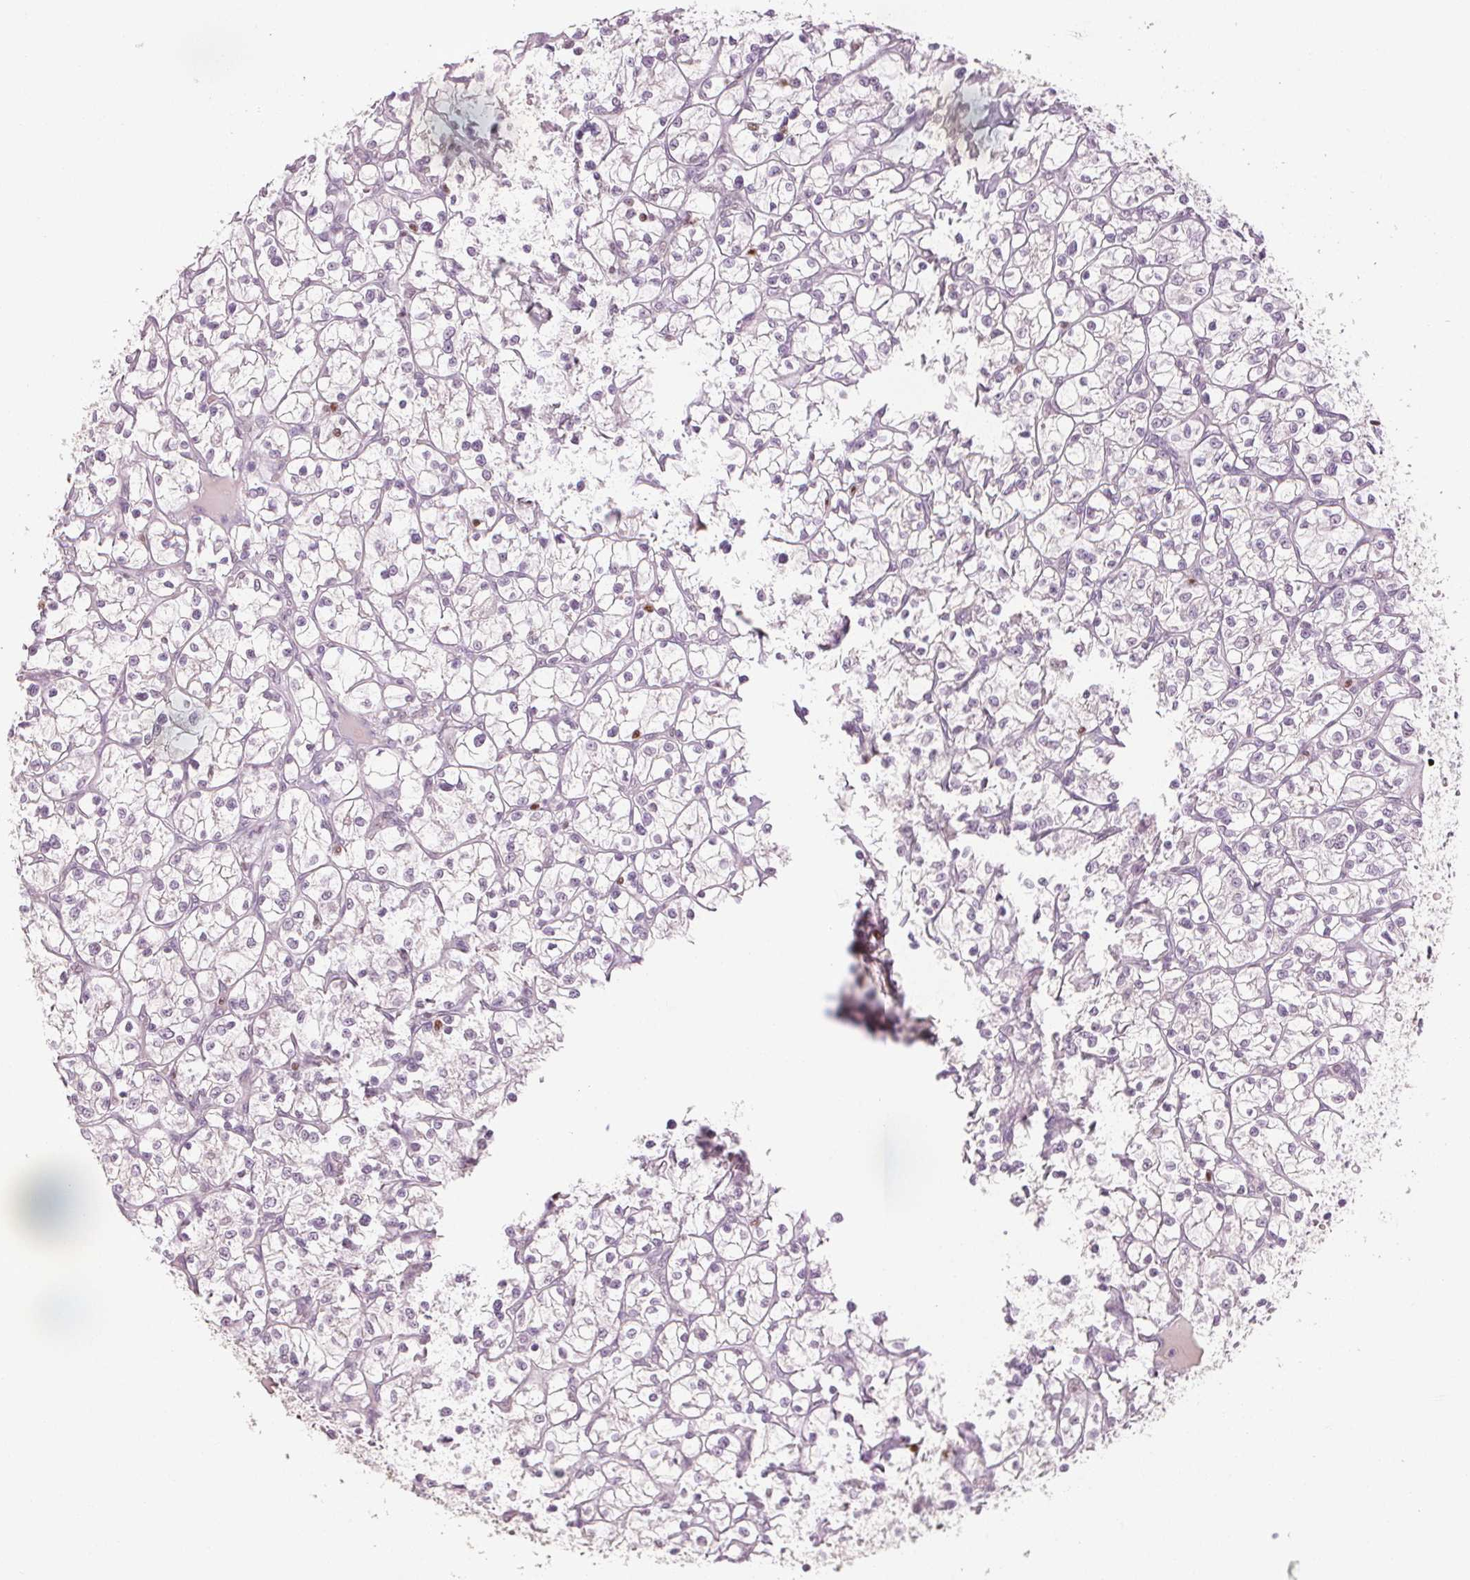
{"staining": {"intensity": "negative", "quantity": "none", "location": "none"}, "tissue": "renal cancer", "cell_type": "Tumor cells", "image_type": "cancer", "snomed": [{"axis": "morphology", "description": "Adenocarcinoma, NOS"}, {"axis": "topography", "description": "Kidney"}], "caption": "DAB (3,3'-diaminobenzidine) immunohistochemical staining of human renal cancer (adenocarcinoma) displays no significant positivity in tumor cells. Nuclei are stained in blue.", "gene": "RUNX2", "patient": {"sex": "female", "age": 64}}